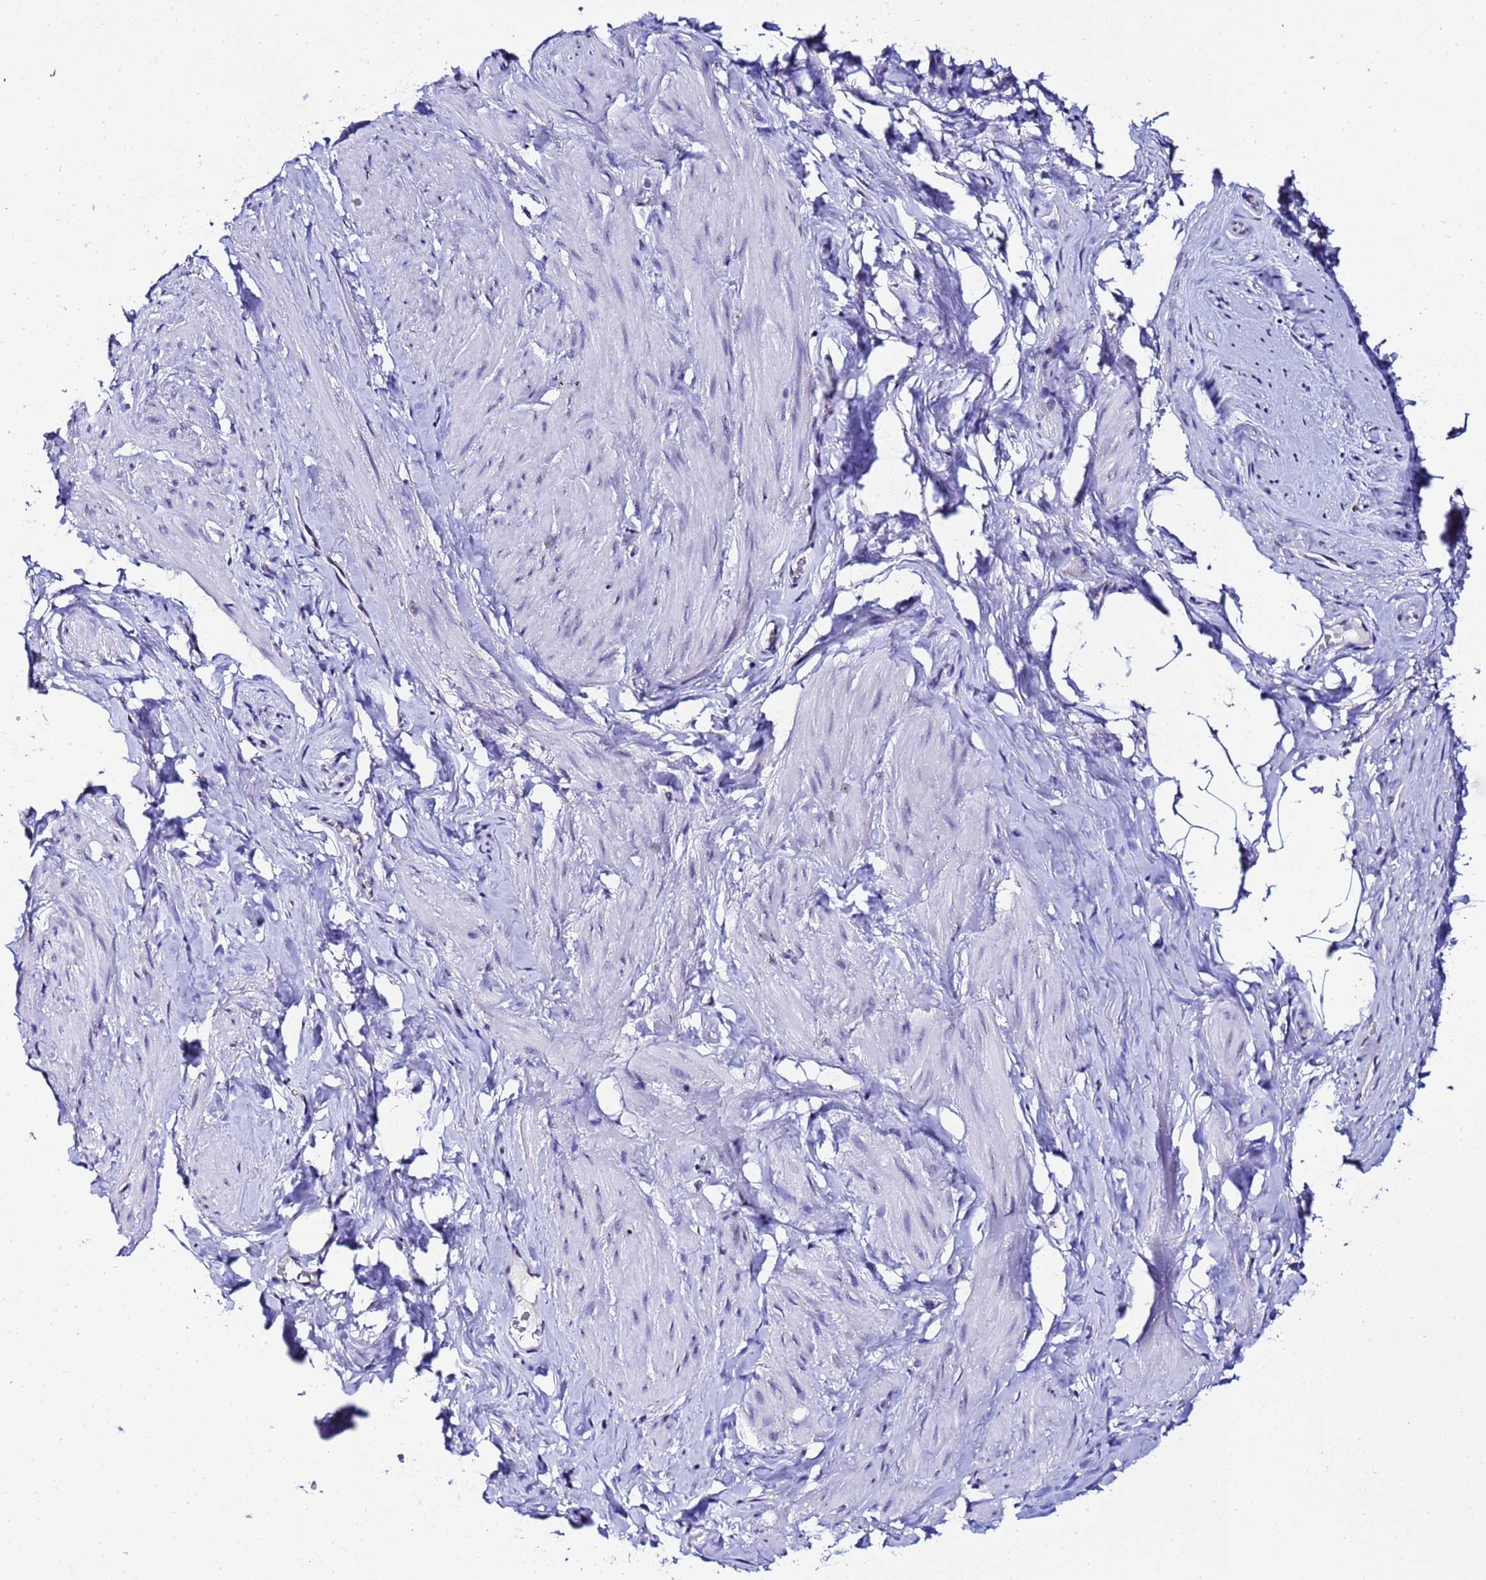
{"staining": {"intensity": "negative", "quantity": "none", "location": "none"}, "tissue": "smooth muscle", "cell_type": "Smooth muscle cells", "image_type": "normal", "snomed": [{"axis": "morphology", "description": "Normal tissue, NOS"}, {"axis": "topography", "description": "Smooth muscle"}, {"axis": "topography", "description": "Peripheral nerve tissue"}], "caption": "DAB (3,3'-diaminobenzidine) immunohistochemical staining of unremarkable smooth muscle reveals no significant staining in smooth muscle cells.", "gene": "ACTL6B", "patient": {"sex": "male", "age": 69}}